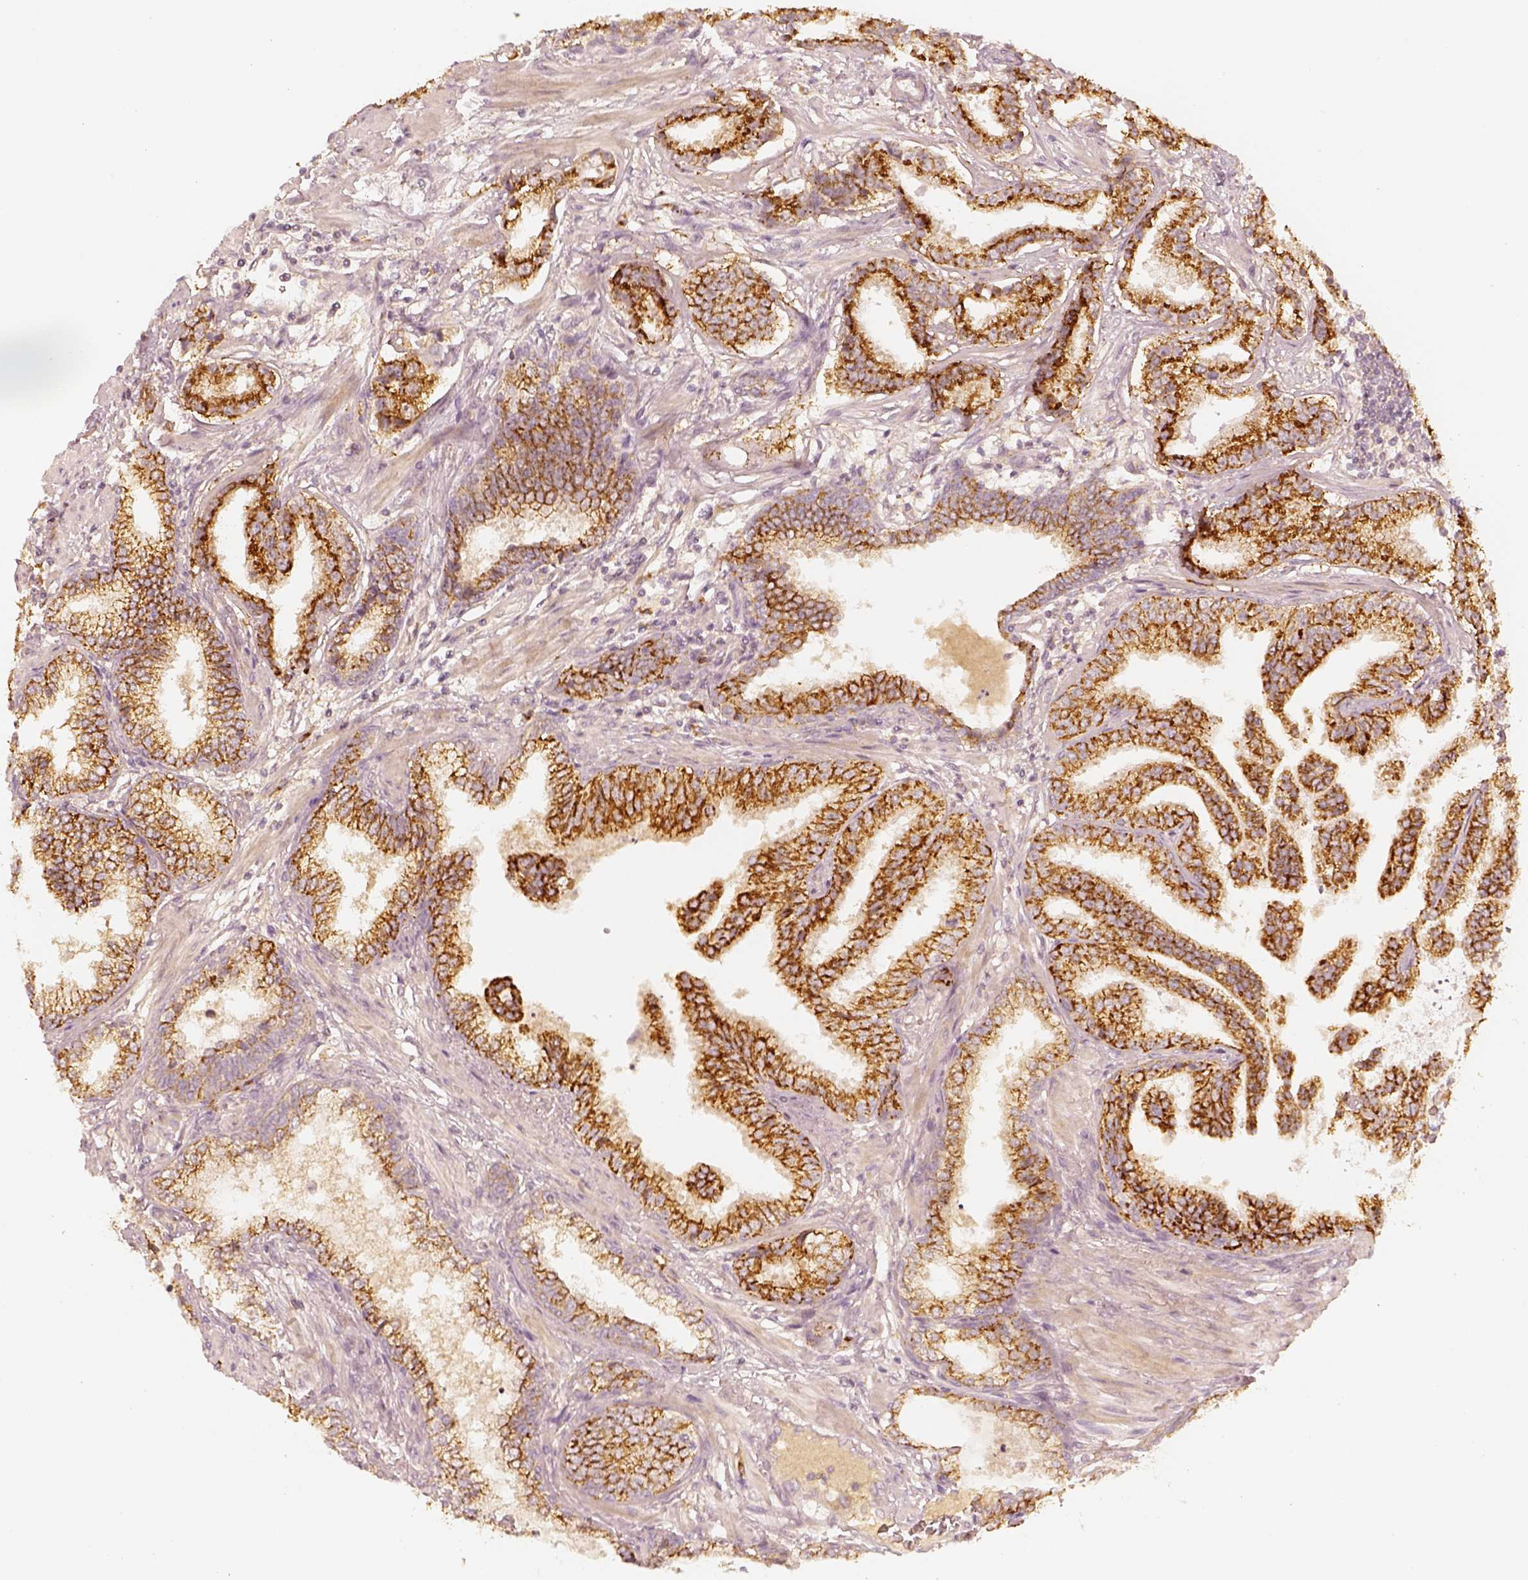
{"staining": {"intensity": "strong", "quantity": ">75%", "location": "cytoplasmic/membranous"}, "tissue": "prostate cancer", "cell_type": "Tumor cells", "image_type": "cancer", "snomed": [{"axis": "morphology", "description": "Adenocarcinoma, NOS"}, {"axis": "topography", "description": "Prostate"}], "caption": "Tumor cells reveal strong cytoplasmic/membranous positivity in approximately >75% of cells in prostate cancer (adenocarcinoma). (IHC, brightfield microscopy, high magnification).", "gene": "GORASP2", "patient": {"sex": "male", "age": 64}}